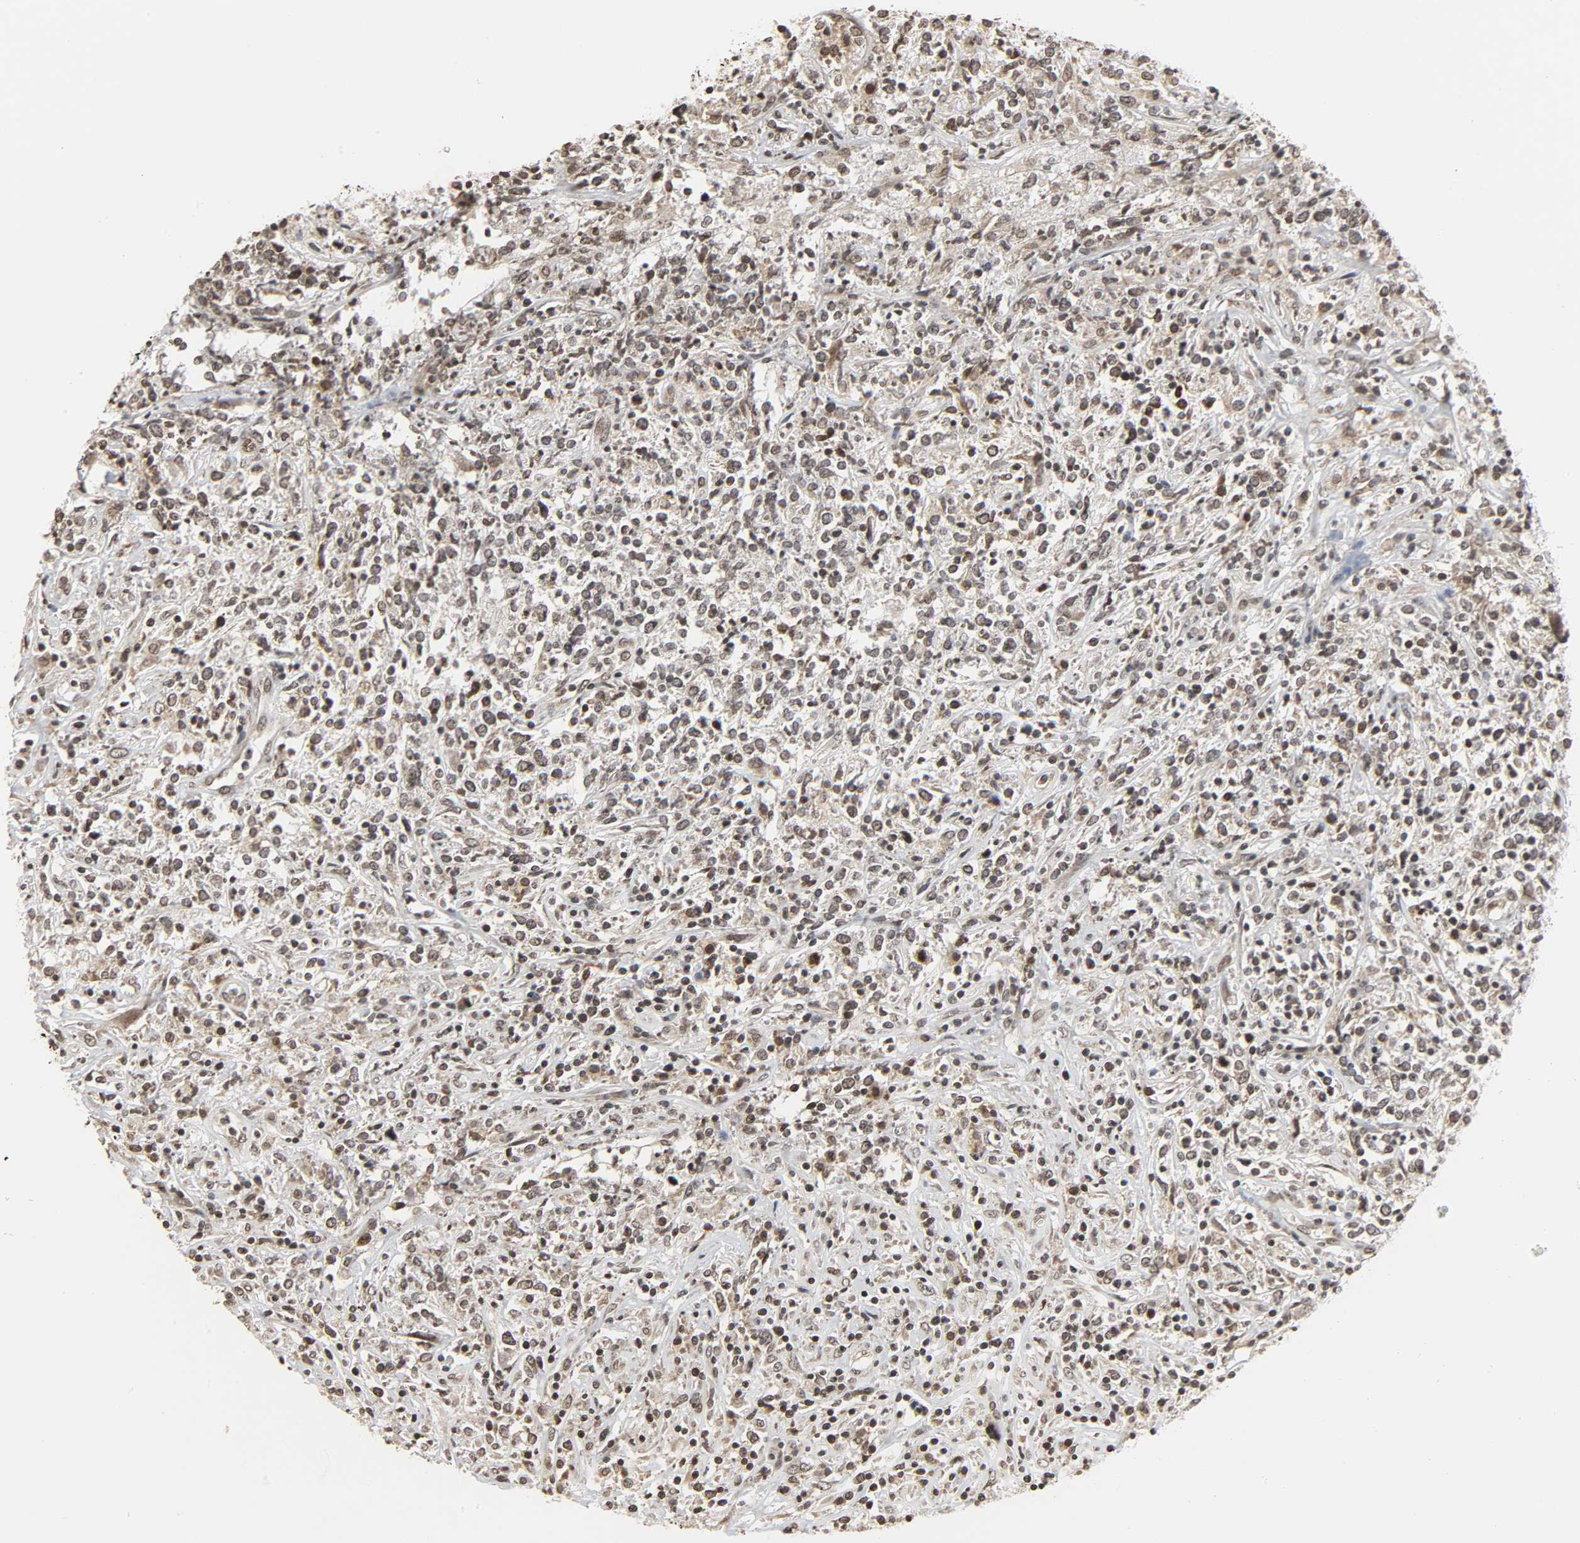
{"staining": {"intensity": "weak", "quantity": "25%-75%", "location": "nuclear"}, "tissue": "lymphoma", "cell_type": "Tumor cells", "image_type": "cancer", "snomed": [{"axis": "morphology", "description": "Malignant lymphoma, non-Hodgkin's type, High grade"}, {"axis": "topography", "description": "Lymph node"}], "caption": "Lymphoma tissue shows weak nuclear staining in about 25%-75% of tumor cells, visualized by immunohistochemistry.", "gene": "XRCC1", "patient": {"sex": "female", "age": 84}}